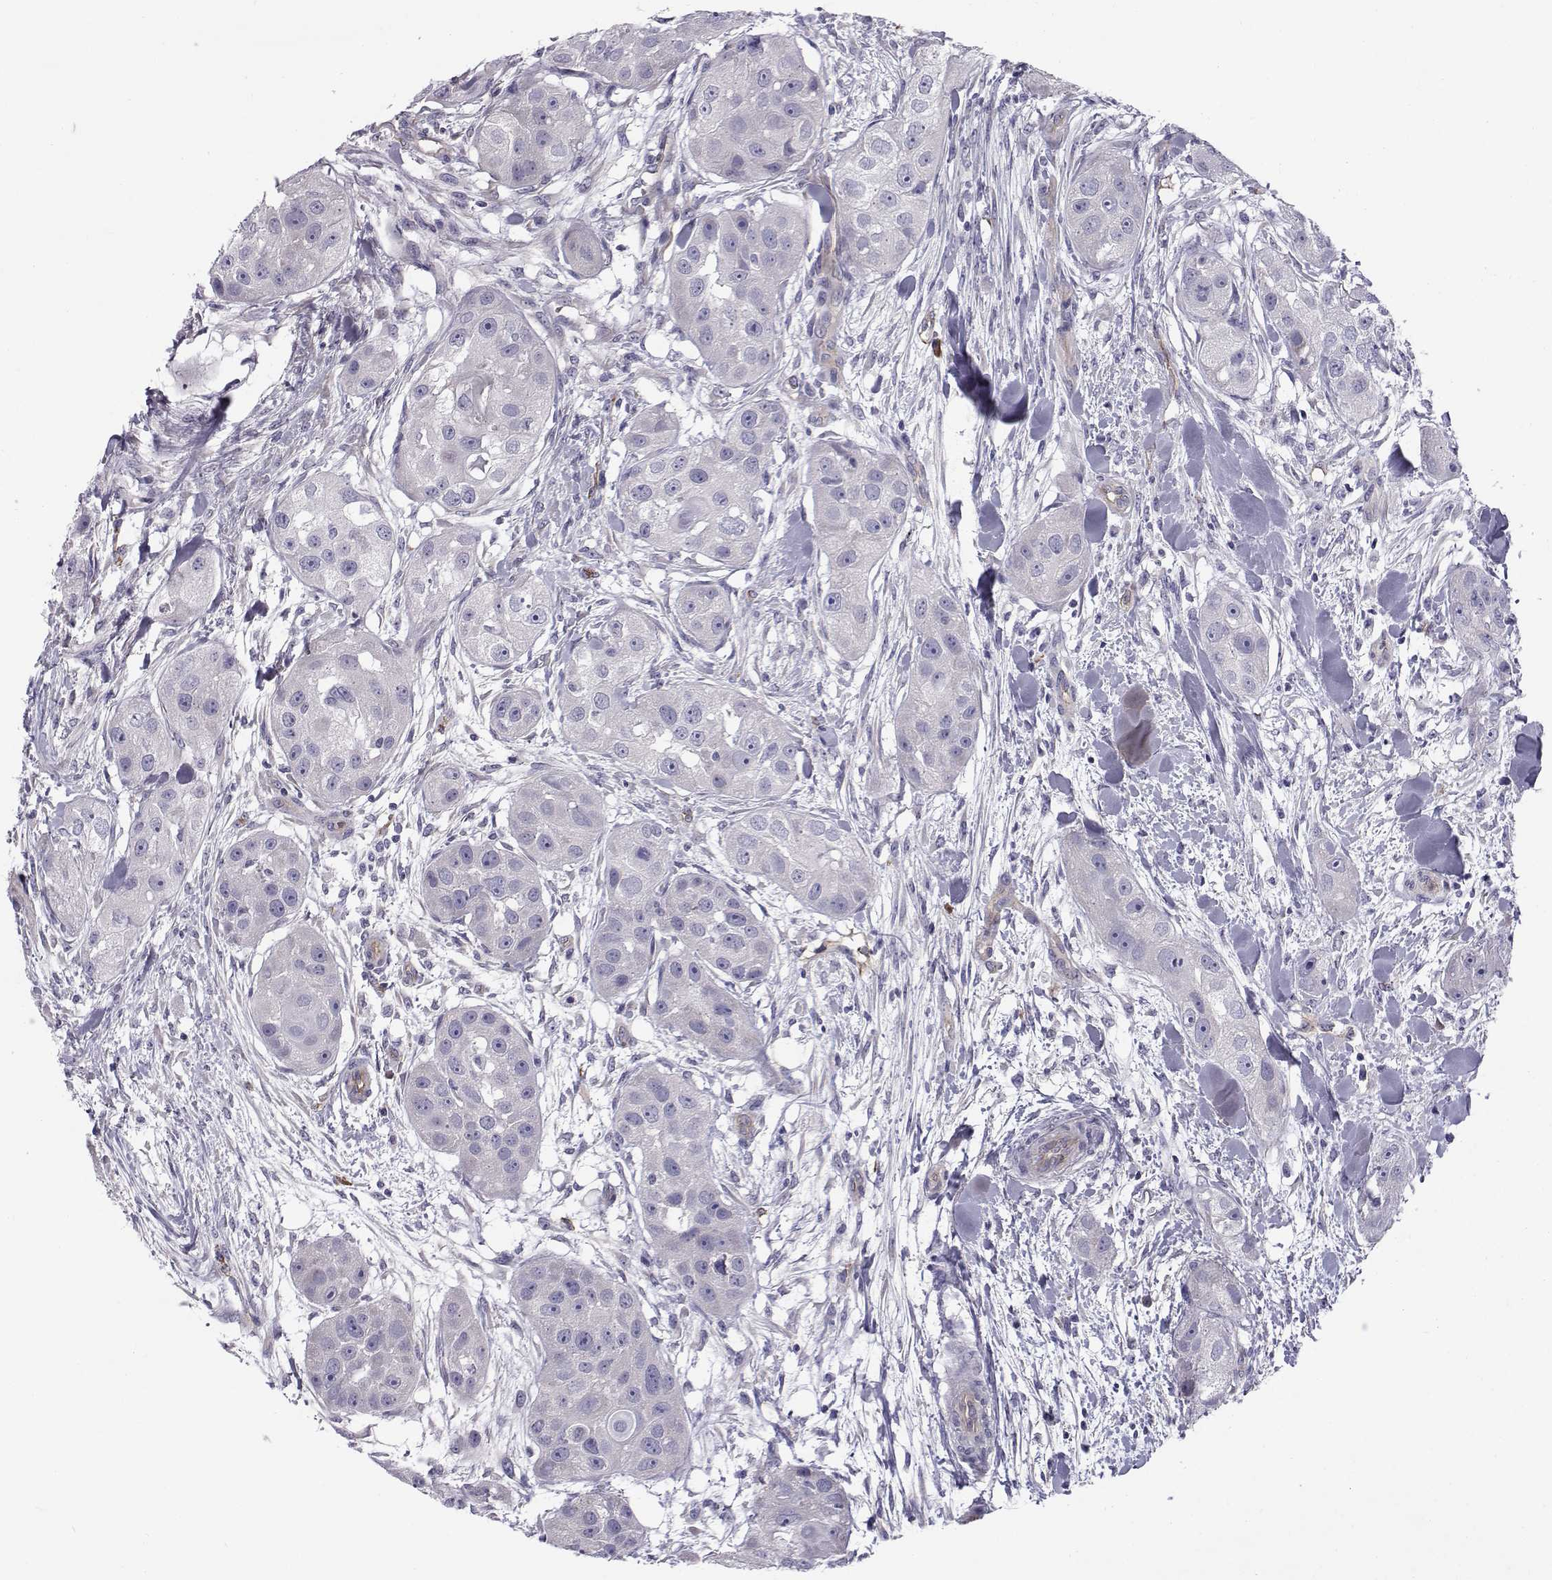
{"staining": {"intensity": "negative", "quantity": "none", "location": "none"}, "tissue": "head and neck cancer", "cell_type": "Tumor cells", "image_type": "cancer", "snomed": [{"axis": "morphology", "description": "Squamous cell carcinoma, NOS"}, {"axis": "topography", "description": "Head-Neck"}], "caption": "This histopathology image is of head and neck squamous cell carcinoma stained with IHC to label a protein in brown with the nuclei are counter-stained blue. There is no positivity in tumor cells.", "gene": "QPCT", "patient": {"sex": "male", "age": 51}}